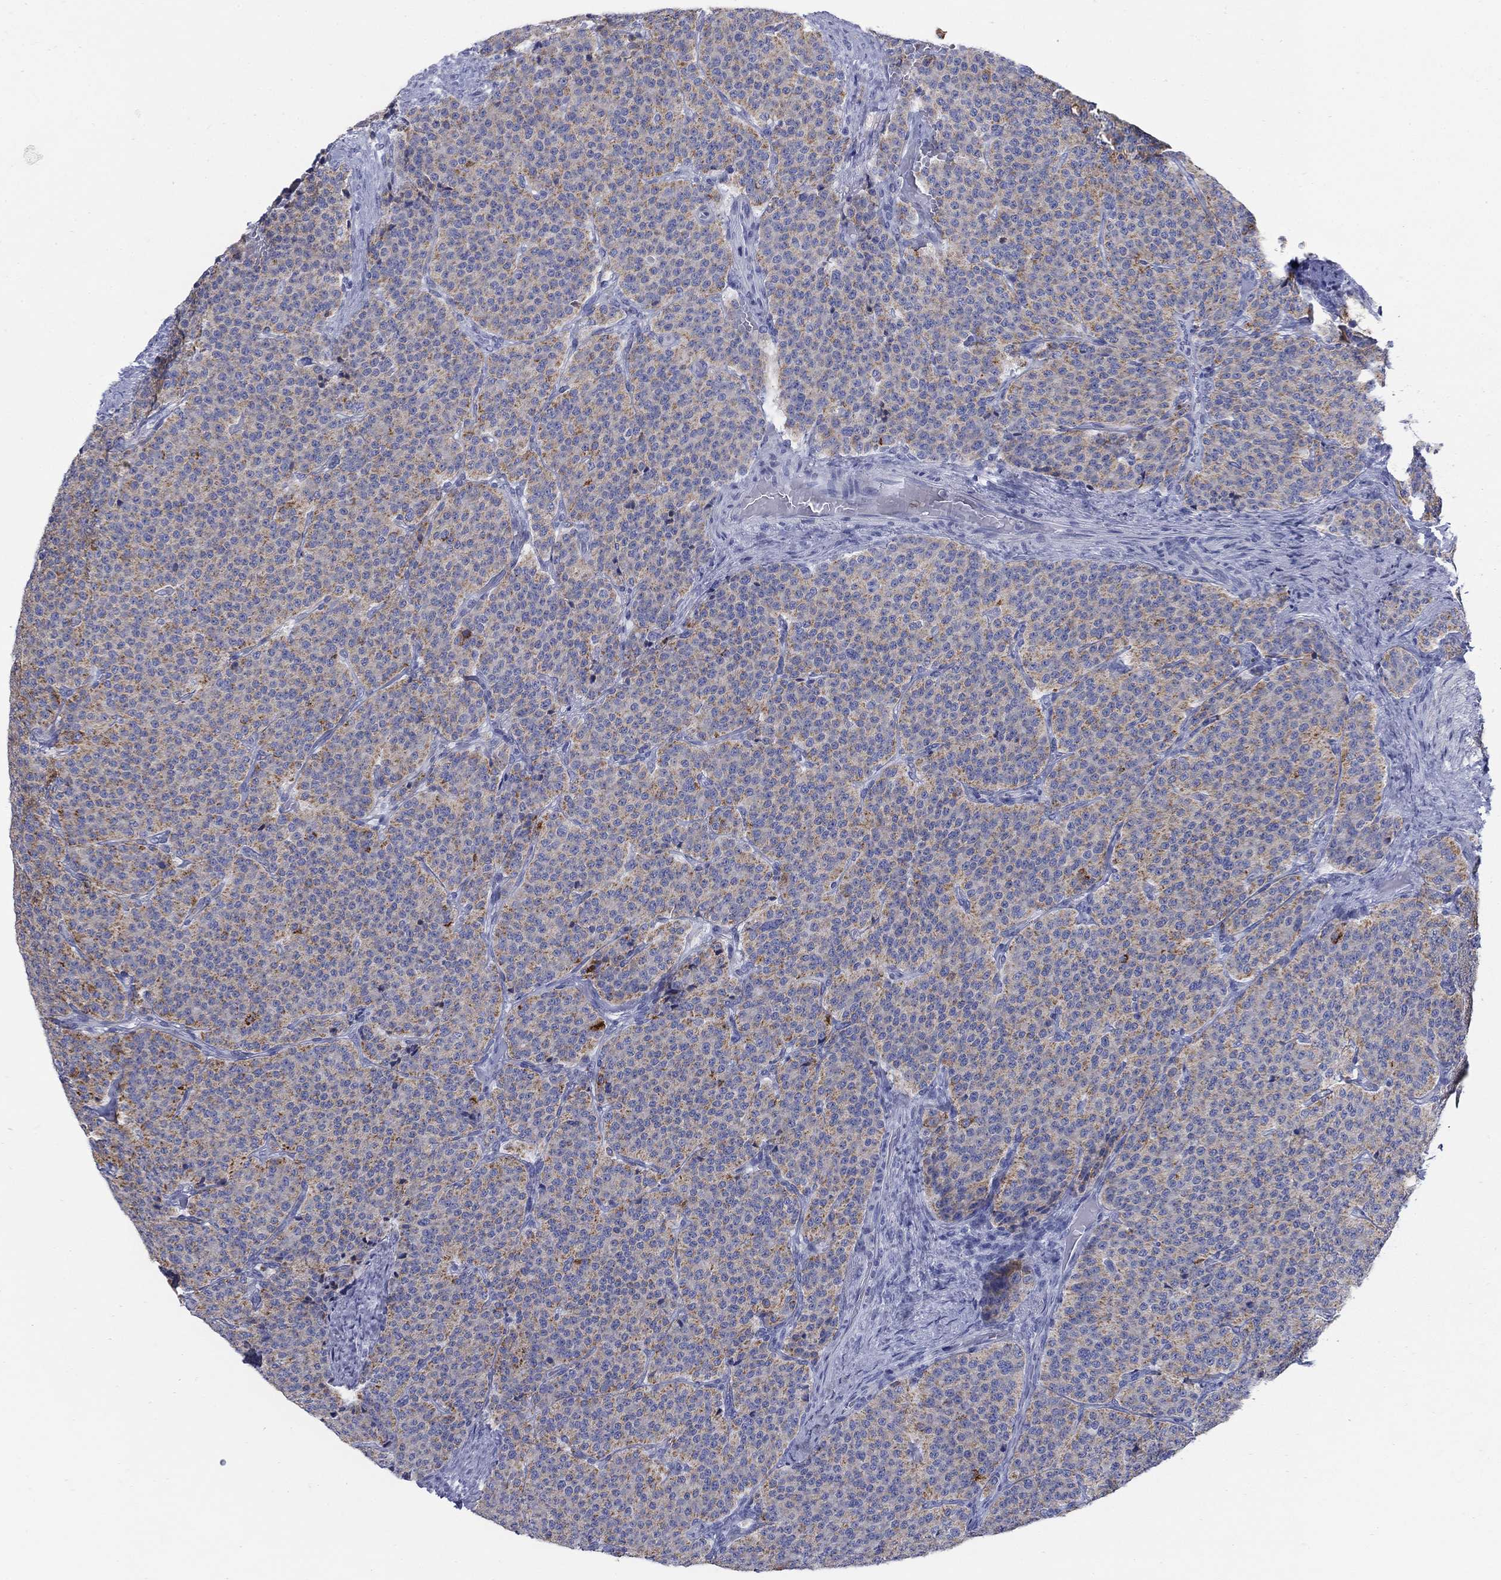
{"staining": {"intensity": "moderate", "quantity": "25%-75%", "location": "cytoplasmic/membranous"}, "tissue": "carcinoid", "cell_type": "Tumor cells", "image_type": "cancer", "snomed": [{"axis": "morphology", "description": "Carcinoid, malignant, NOS"}, {"axis": "topography", "description": "Small intestine"}], "caption": "Carcinoid stained with a brown dye reveals moderate cytoplasmic/membranous positive staining in about 25%-75% of tumor cells.", "gene": "SCCPDH", "patient": {"sex": "female", "age": 58}}